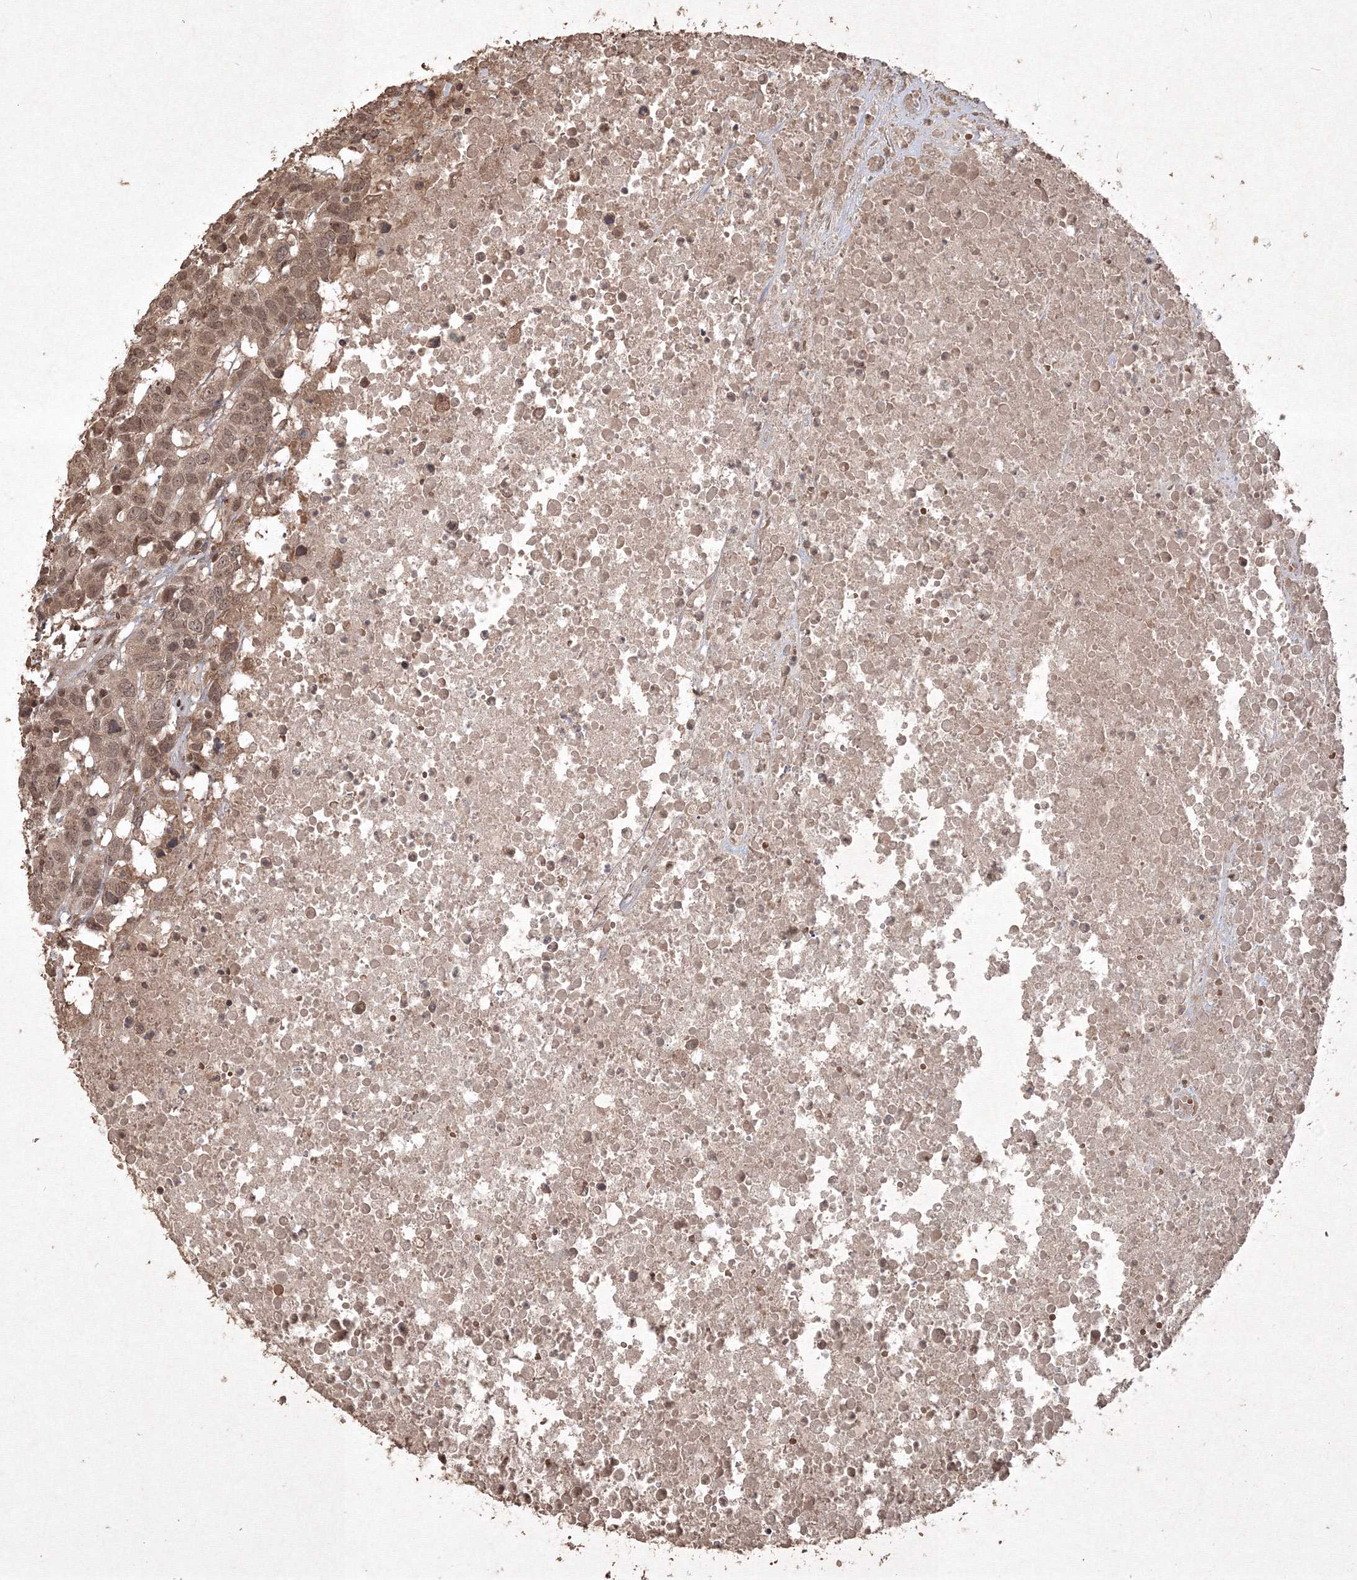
{"staining": {"intensity": "moderate", "quantity": ">75%", "location": "cytoplasmic/membranous,nuclear"}, "tissue": "head and neck cancer", "cell_type": "Tumor cells", "image_type": "cancer", "snomed": [{"axis": "morphology", "description": "Squamous cell carcinoma, NOS"}, {"axis": "topography", "description": "Head-Neck"}], "caption": "Immunohistochemistry micrograph of neoplastic tissue: human head and neck cancer (squamous cell carcinoma) stained using IHC shows medium levels of moderate protein expression localized specifically in the cytoplasmic/membranous and nuclear of tumor cells, appearing as a cytoplasmic/membranous and nuclear brown color.", "gene": "PELI3", "patient": {"sex": "male", "age": 66}}